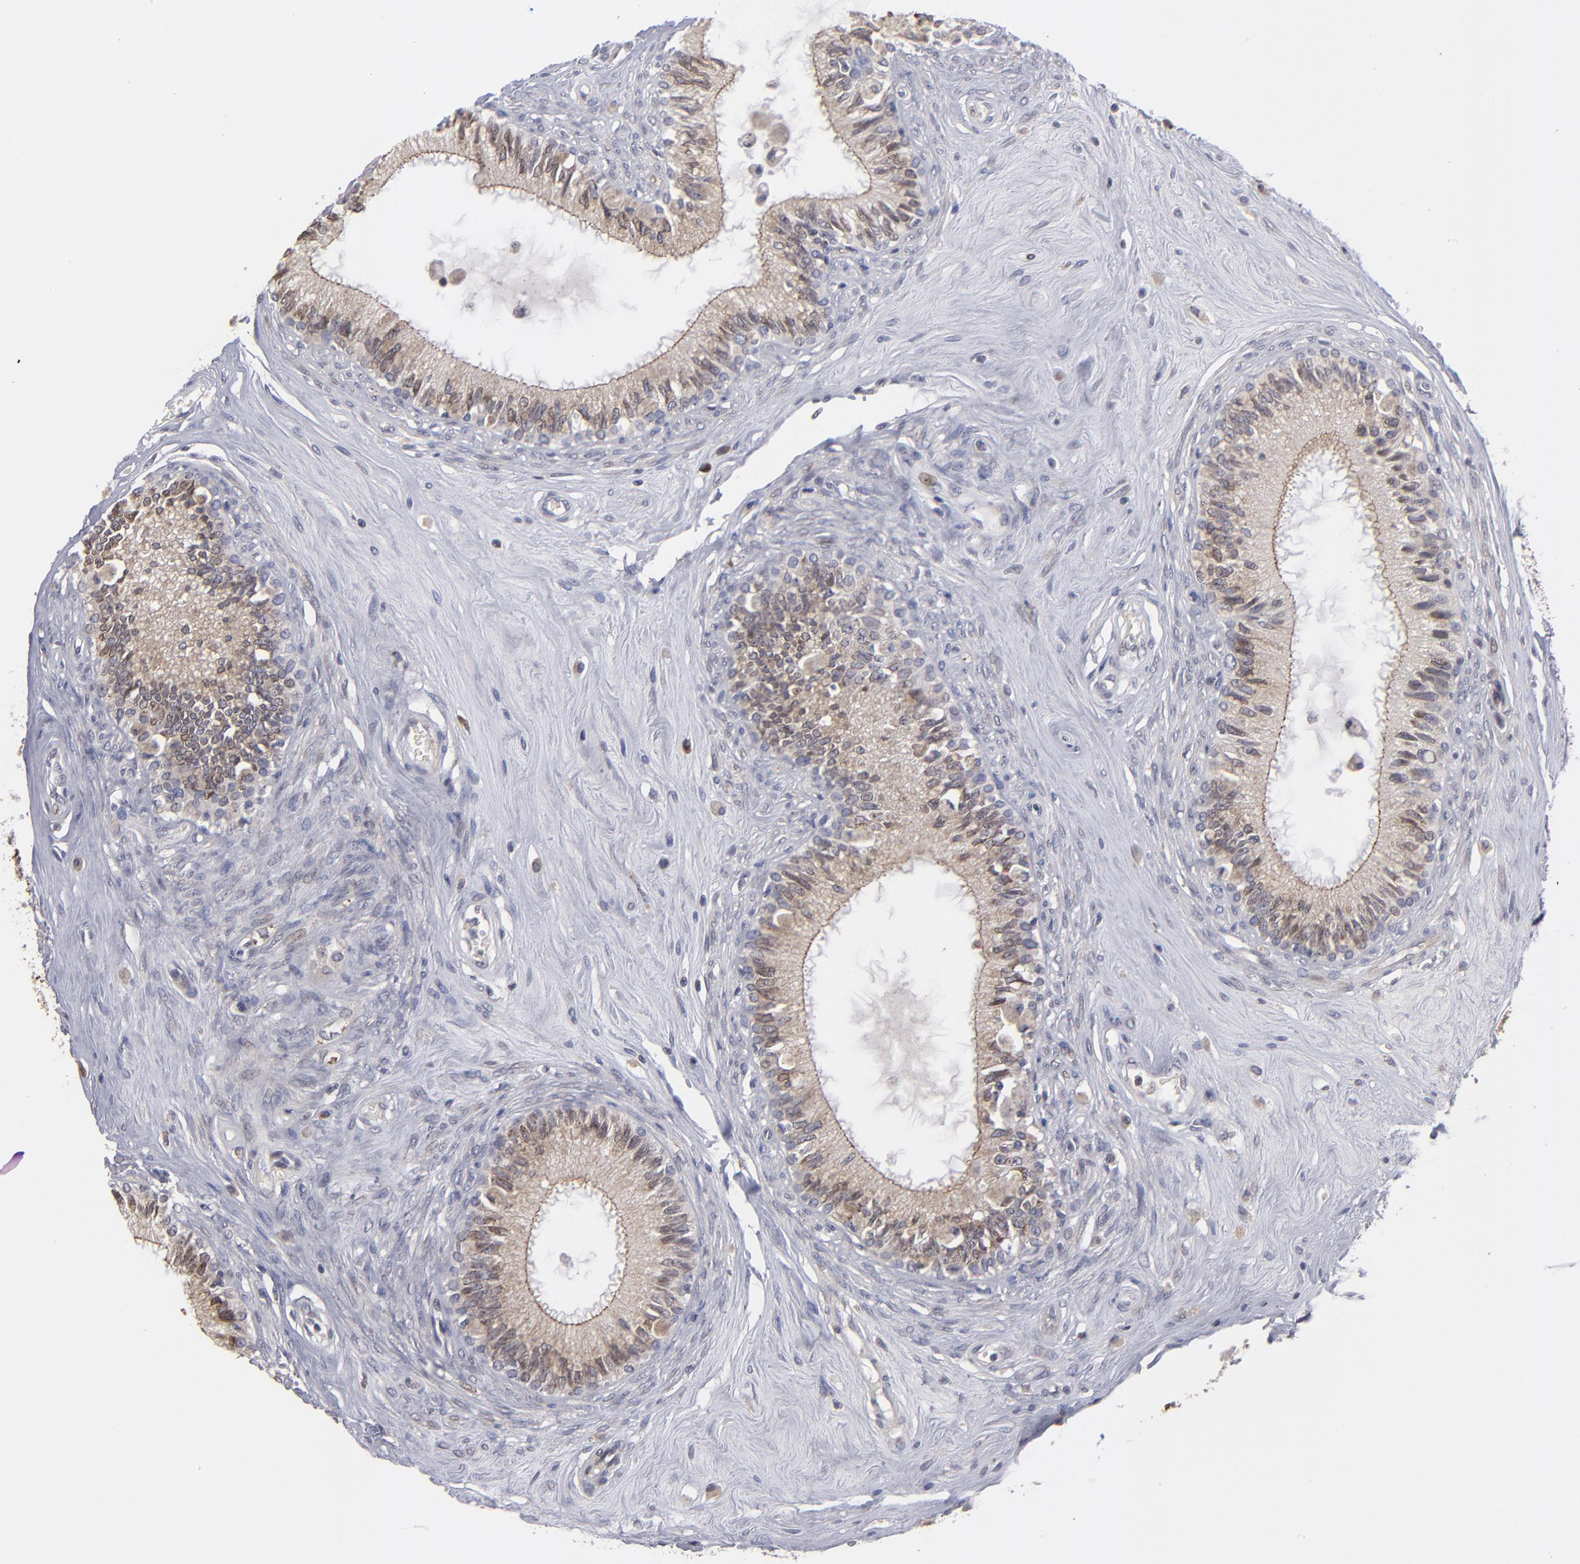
{"staining": {"intensity": "strong", "quantity": "25%-75%", "location": "cytoplasmic/membranous,nuclear"}, "tissue": "epididymis", "cell_type": "Glandular cells", "image_type": "normal", "snomed": [{"axis": "morphology", "description": "Normal tissue, NOS"}, {"axis": "morphology", "description": "Inflammation, NOS"}, {"axis": "topography", "description": "Epididymis"}], "caption": "Glandular cells display high levels of strong cytoplasmic/membranous,nuclear staining in about 25%-75% of cells in unremarkable human epididymis.", "gene": "CEP97", "patient": {"sex": "male", "age": 84}}